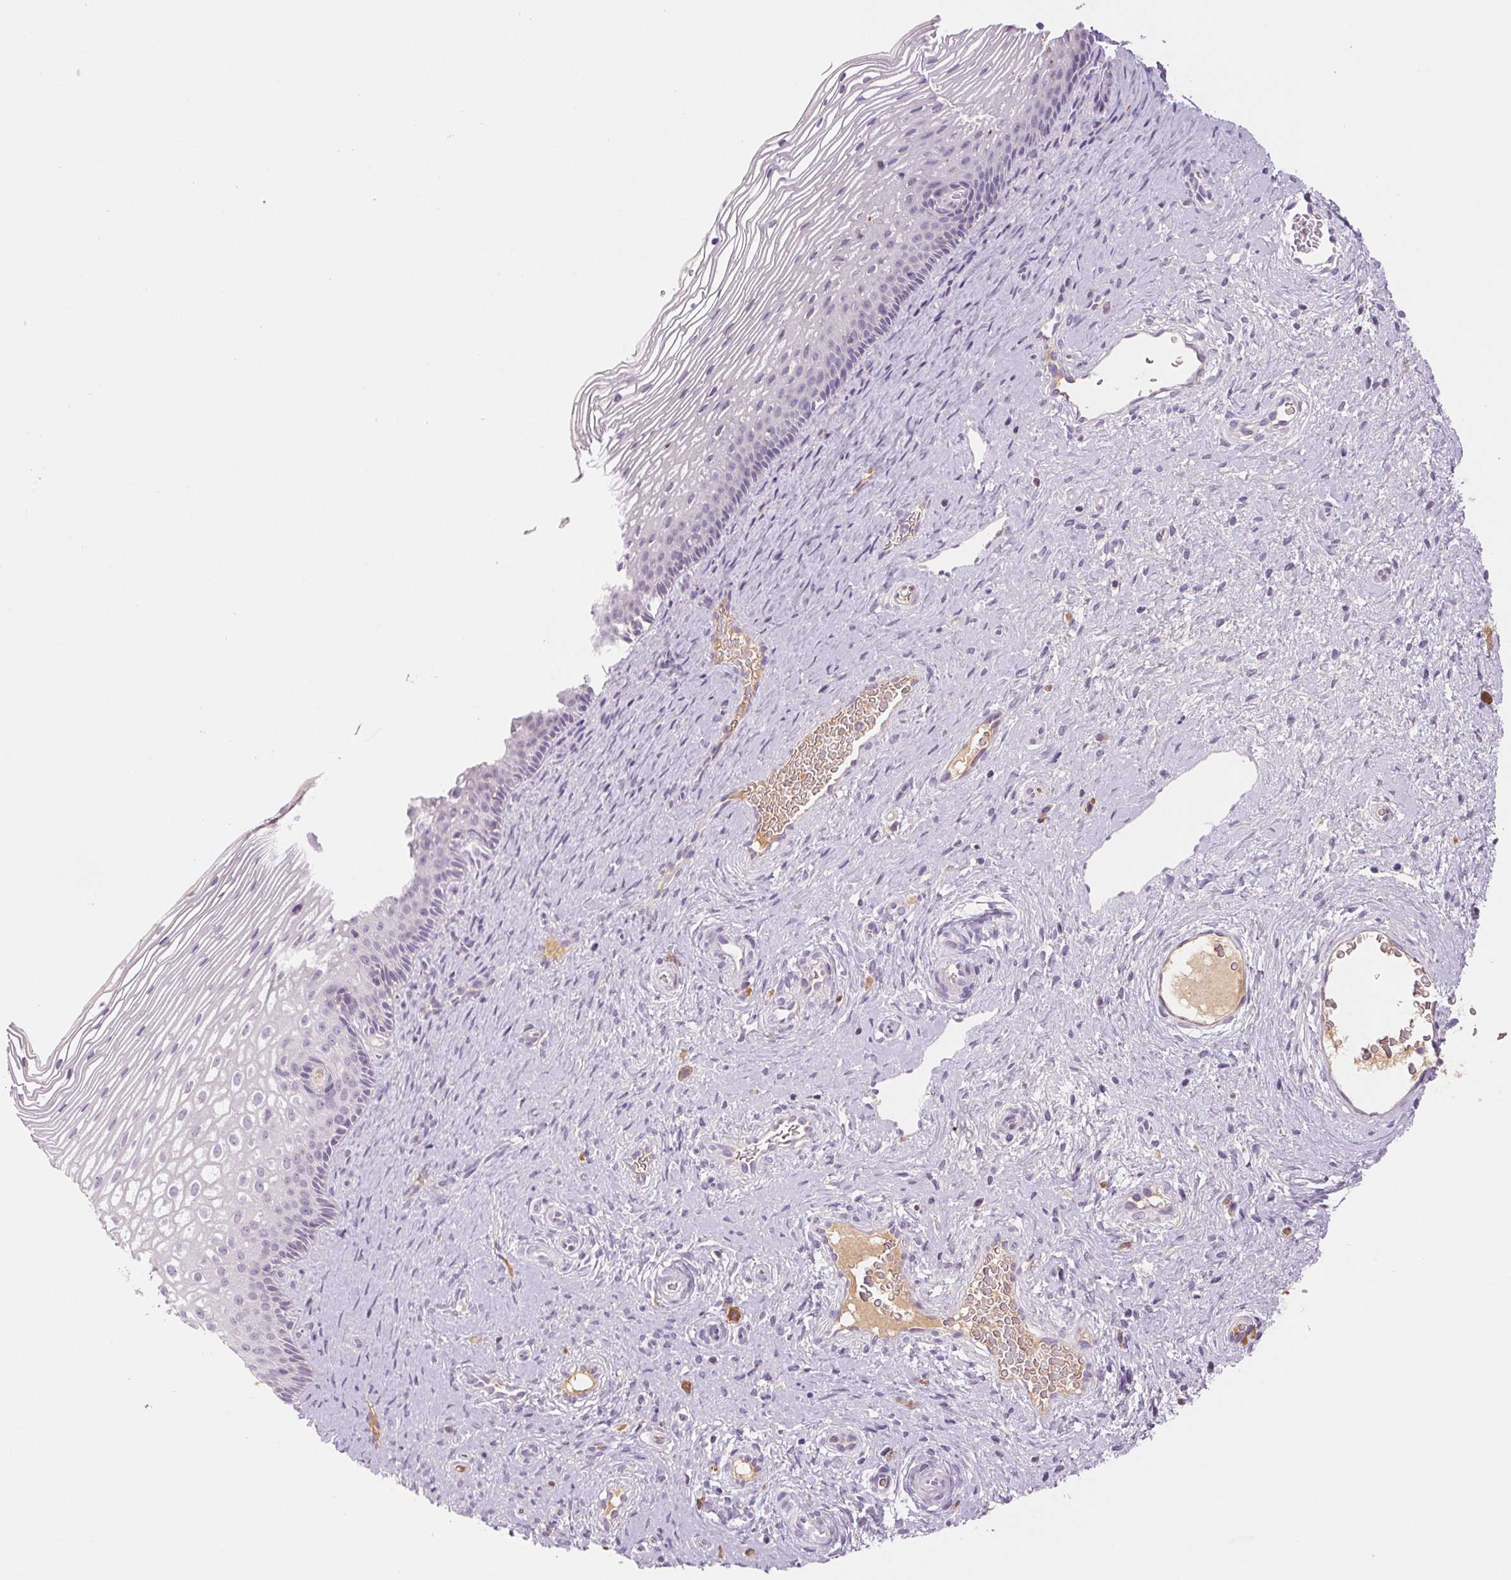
{"staining": {"intensity": "negative", "quantity": "none", "location": "none"}, "tissue": "cervix", "cell_type": "Glandular cells", "image_type": "normal", "snomed": [{"axis": "morphology", "description": "Normal tissue, NOS"}, {"axis": "topography", "description": "Cervix"}], "caption": "This image is of benign cervix stained with IHC to label a protein in brown with the nuclei are counter-stained blue. There is no positivity in glandular cells.", "gene": "IFIT1B", "patient": {"sex": "female", "age": 34}}